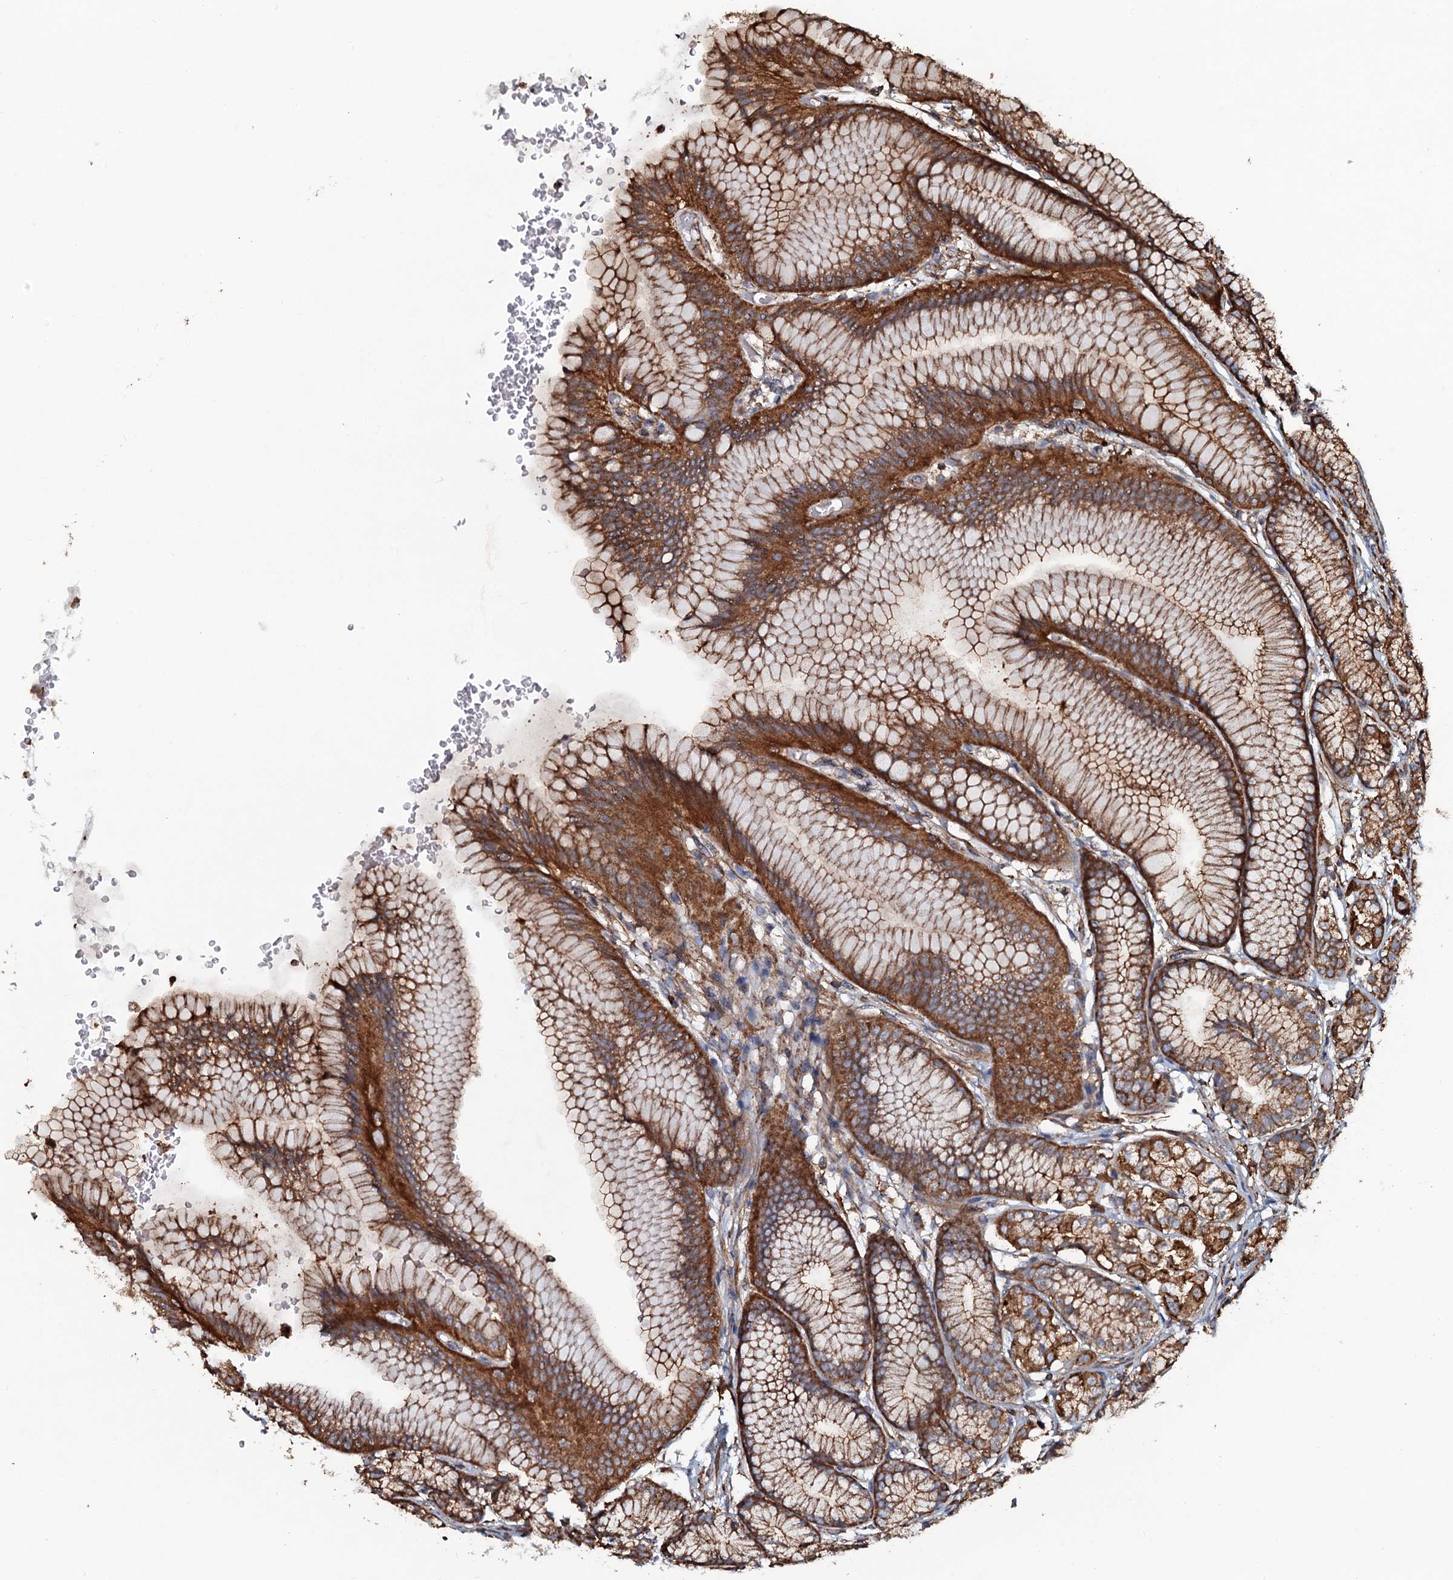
{"staining": {"intensity": "moderate", "quantity": ">75%", "location": "cytoplasmic/membranous"}, "tissue": "stomach", "cell_type": "Glandular cells", "image_type": "normal", "snomed": [{"axis": "morphology", "description": "Normal tissue, NOS"}, {"axis": "morphology", "description": "Adenocarcinoma, NOS"}, {"axis": "morphology", "description": "Adenocarcinoma, High grade"}, {"axis": "topography", "description": "Stomach, upper"}, {"axis": "topography", "description": "Stomach"}], "caption": "Brown immunohistochemical staining in benign stomach reveals moderate cytoplasmic/membranous positivity in about >75% of glandular cells. The protein of interest is stained brown, and the nuclei are stained in blue (DAB IHC with brightfield microscopy, high magnification).", "gene": "VWA8", "patient": {"sex": "female", "age": 65}}